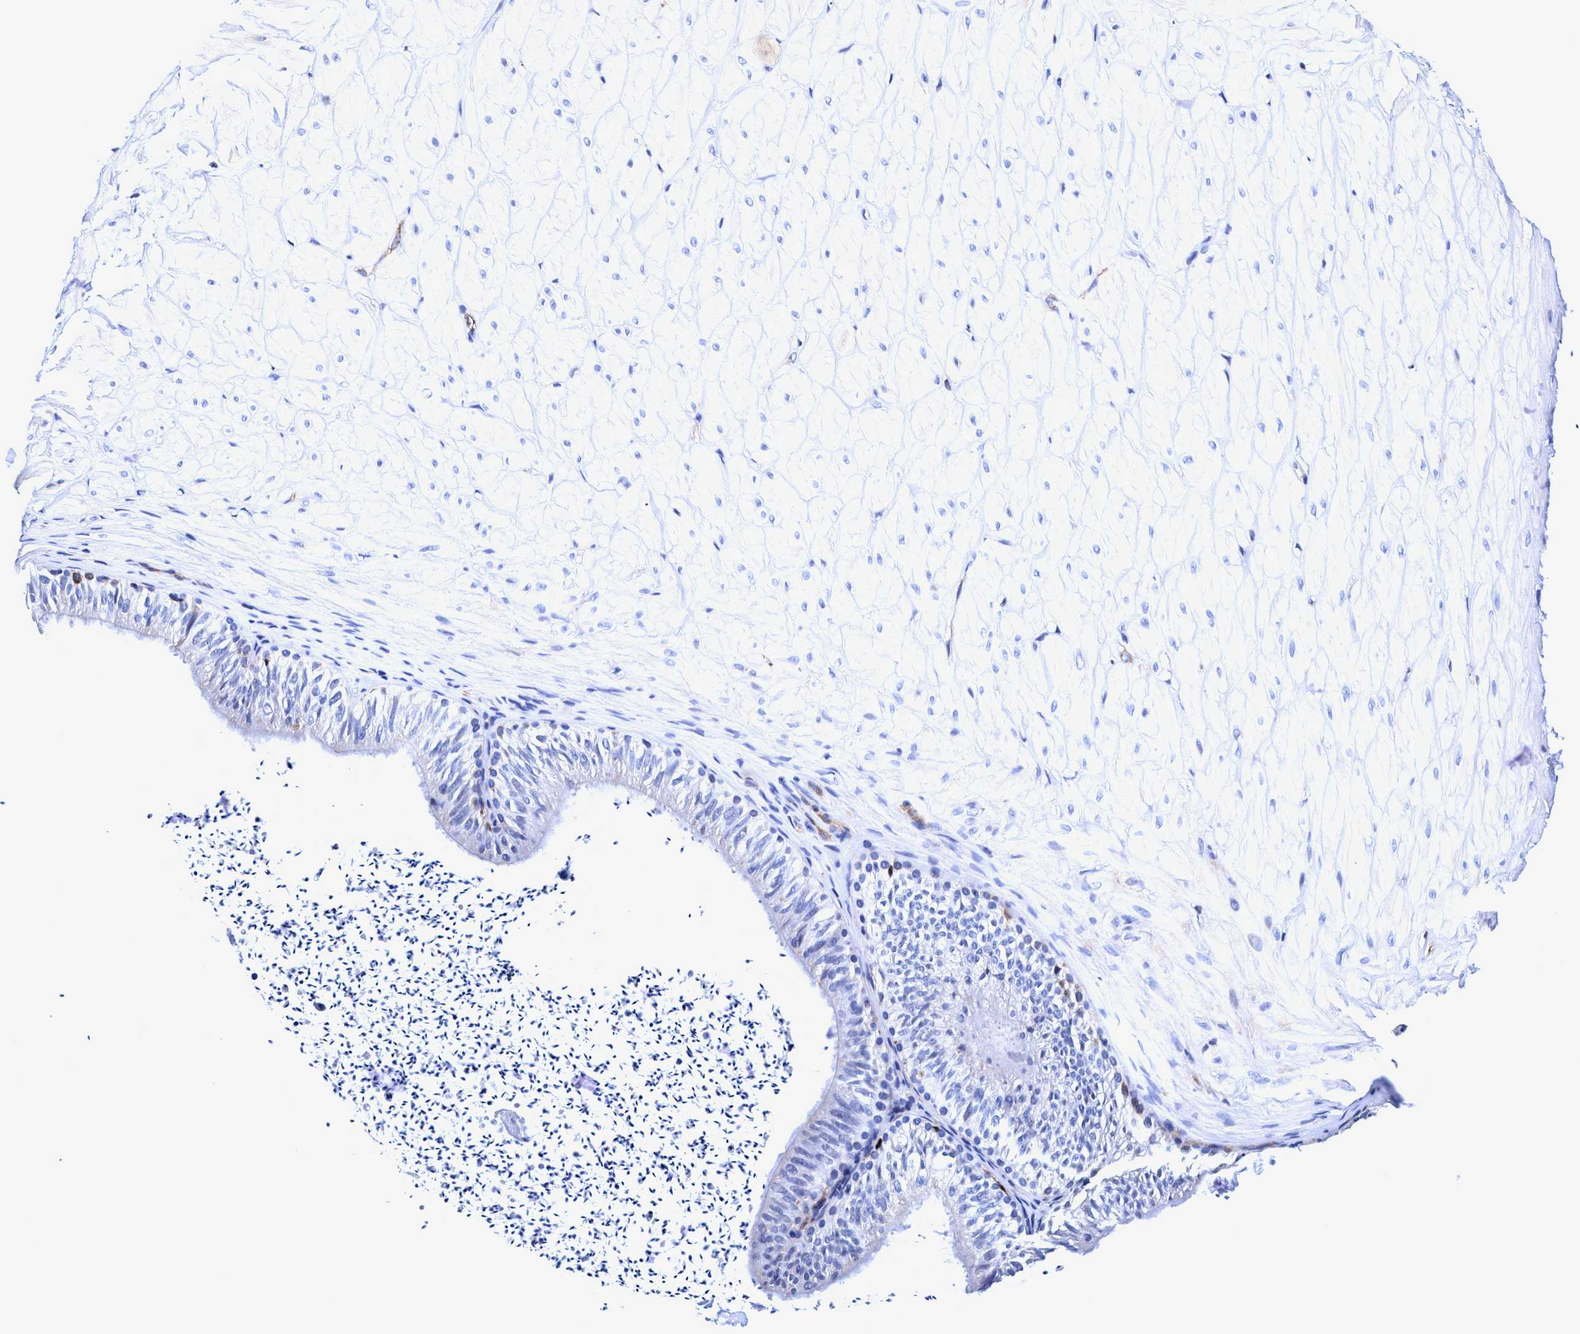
{"staining": {"intensity": "negative", "quantity": "none", "location": "none"}, "tissue": "adipose tissue", "cell_type": "Adipocytes", "image_type": "normal", "snomed": [{"axis": "morphology", "description": "Normal tissue, NOS"}, {"axis": "topography", "description": "Adipose tissue"}, {"axis": "topography", "description": "Vascular tissue"}, {"axis": "topography", "description": "Peripheral nerve tissue"}], "caption": "A micrograph of adipose tissue stained for a protein exhibits no brown staining in adipocytes. (DAB (3,3'-diaminobenzidine) immunohistochemistry visualized using brightfield microscopy, high magnification).", "gene": "UBALD2", "patient": {"sex": "male", "age": 25}}